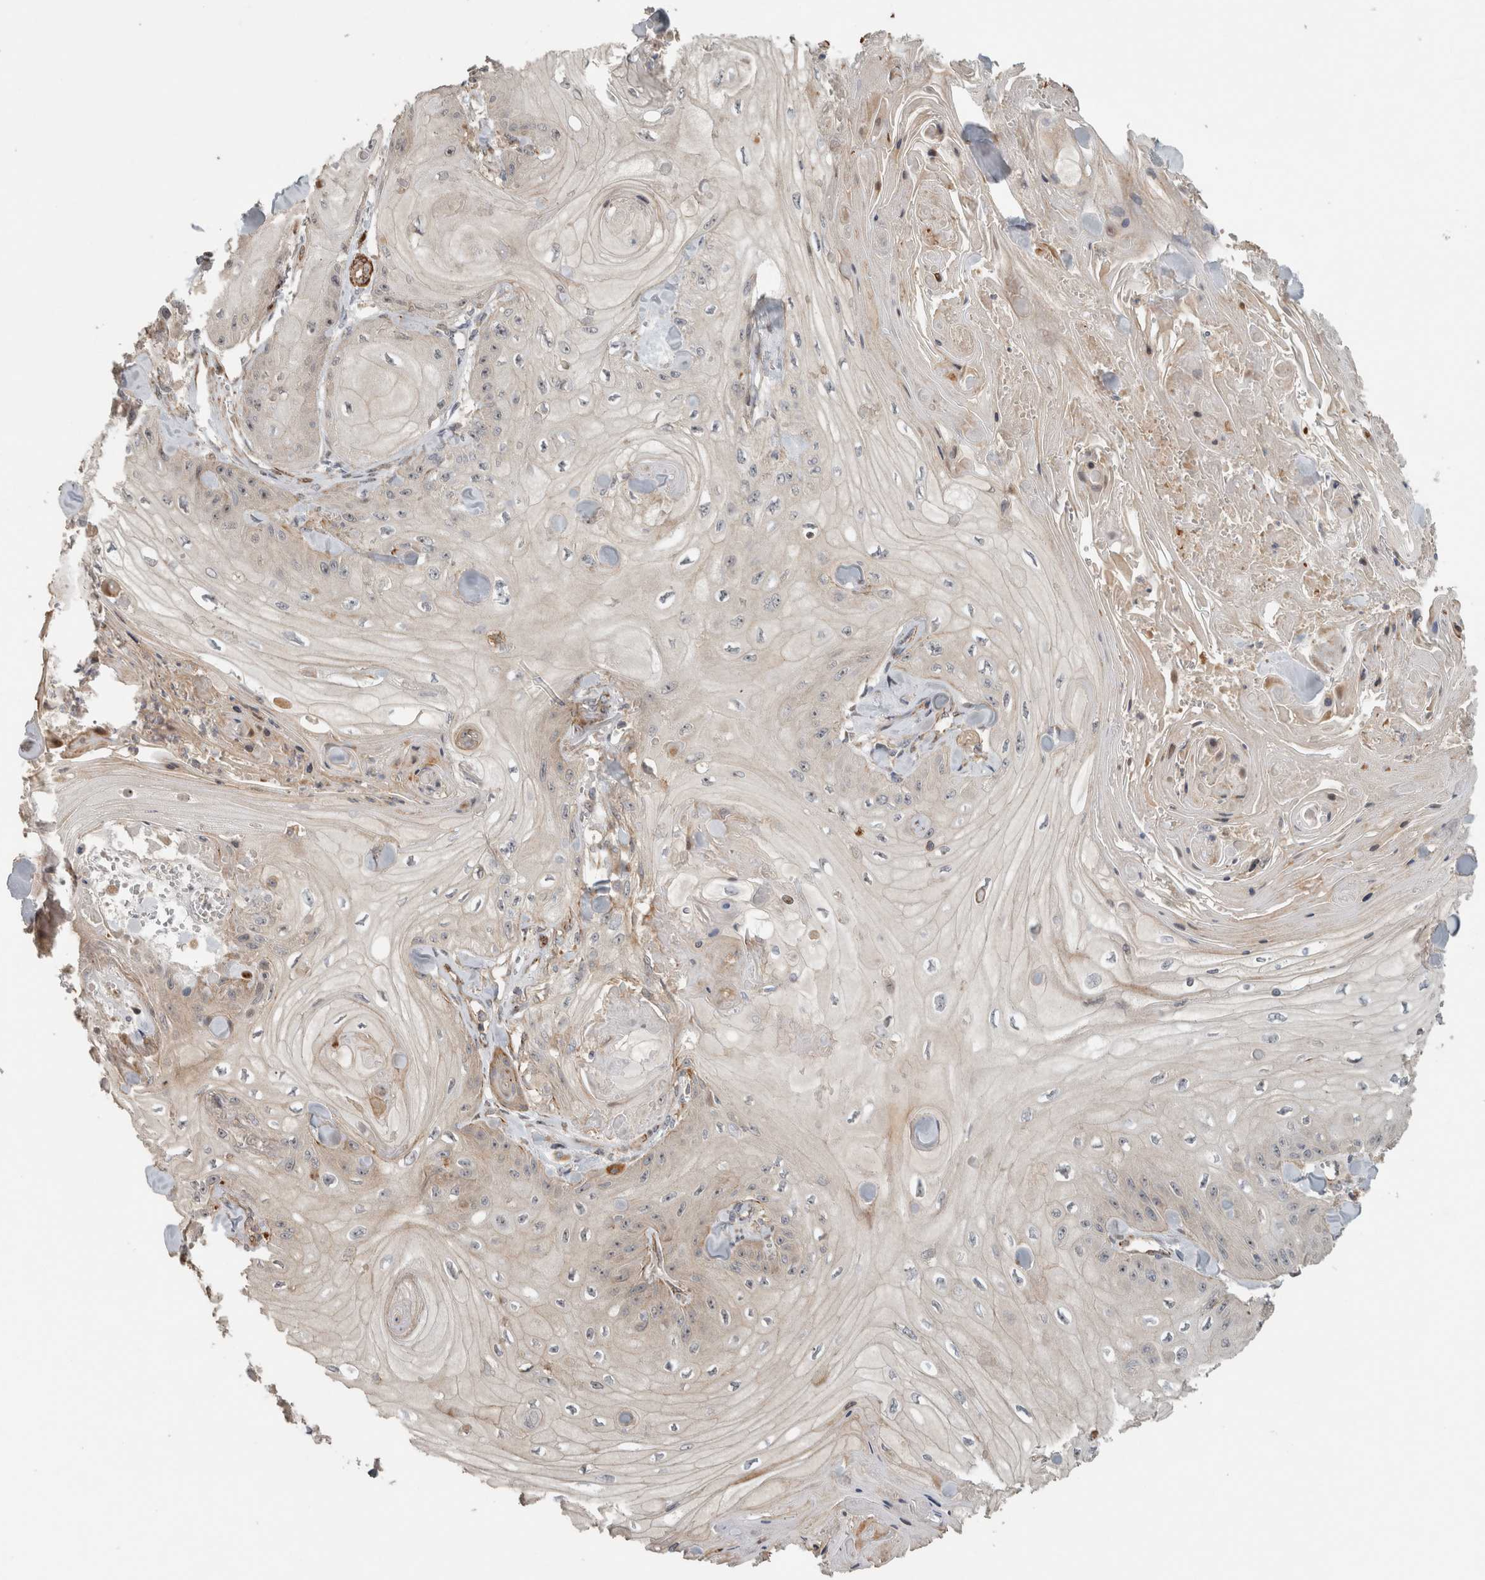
{"staining": {"intensity": "weak", "quantity": "<25%", "location": "cytoplasmic/membranous"}, "tissue": "skin cancer", "cell_type": "Tumor cells", "image_type": "cancer", "snomed": [{"axis": "morphology", "description": "Squamous cell carcinoma, NOS"}, {"axis": "topography", "description": "Skin"}], "caption": "An image of human skin cancer (squamous cell carcinoma) is negative for staining in tumor cells.", "gene": "SIPA1L2", "patient": {"sex": "male", "age": 74}}